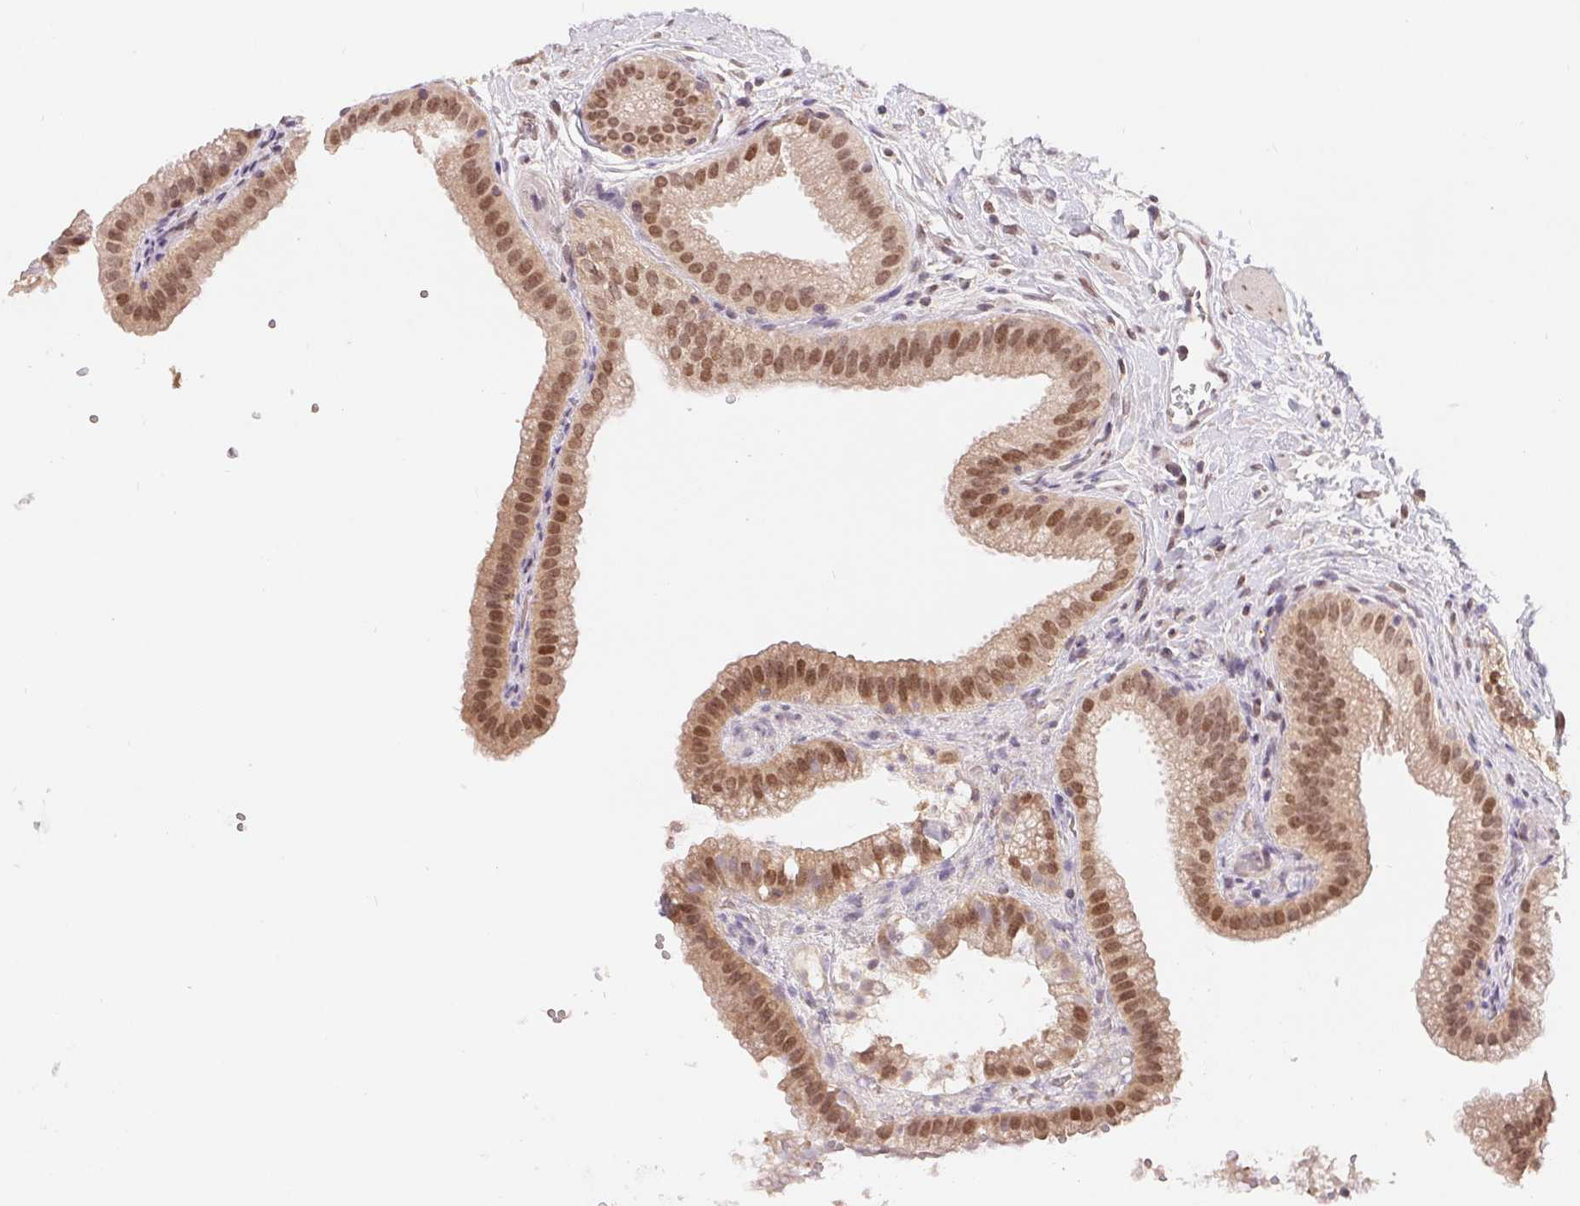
{"staining": {"intensity": "moderate", "quantity": ">75%", "location": "cytoplasmic/membranous,nuclear"}, "tissue": "gallbladder", "cell_type": "Glandular cells", "image_type": "normal", "snomed": [{"axis": "morphology", "description": "Normal tissue, NOS"}, {"axis": "topography", "description": "Gallbladder"}], "caption": "Moderate cytoplasmic/membranous,nuclear expression is identified in about >75% of glandular cells in benign gallbladder. (Stains: DAB (3,3'-diaminobenzidine) in brown, nuclei in blue, Microscopy: brightfield microscopy at high magnification).", "gene": "HMGN3", "patient": {"sex": "female", "age": 63}}